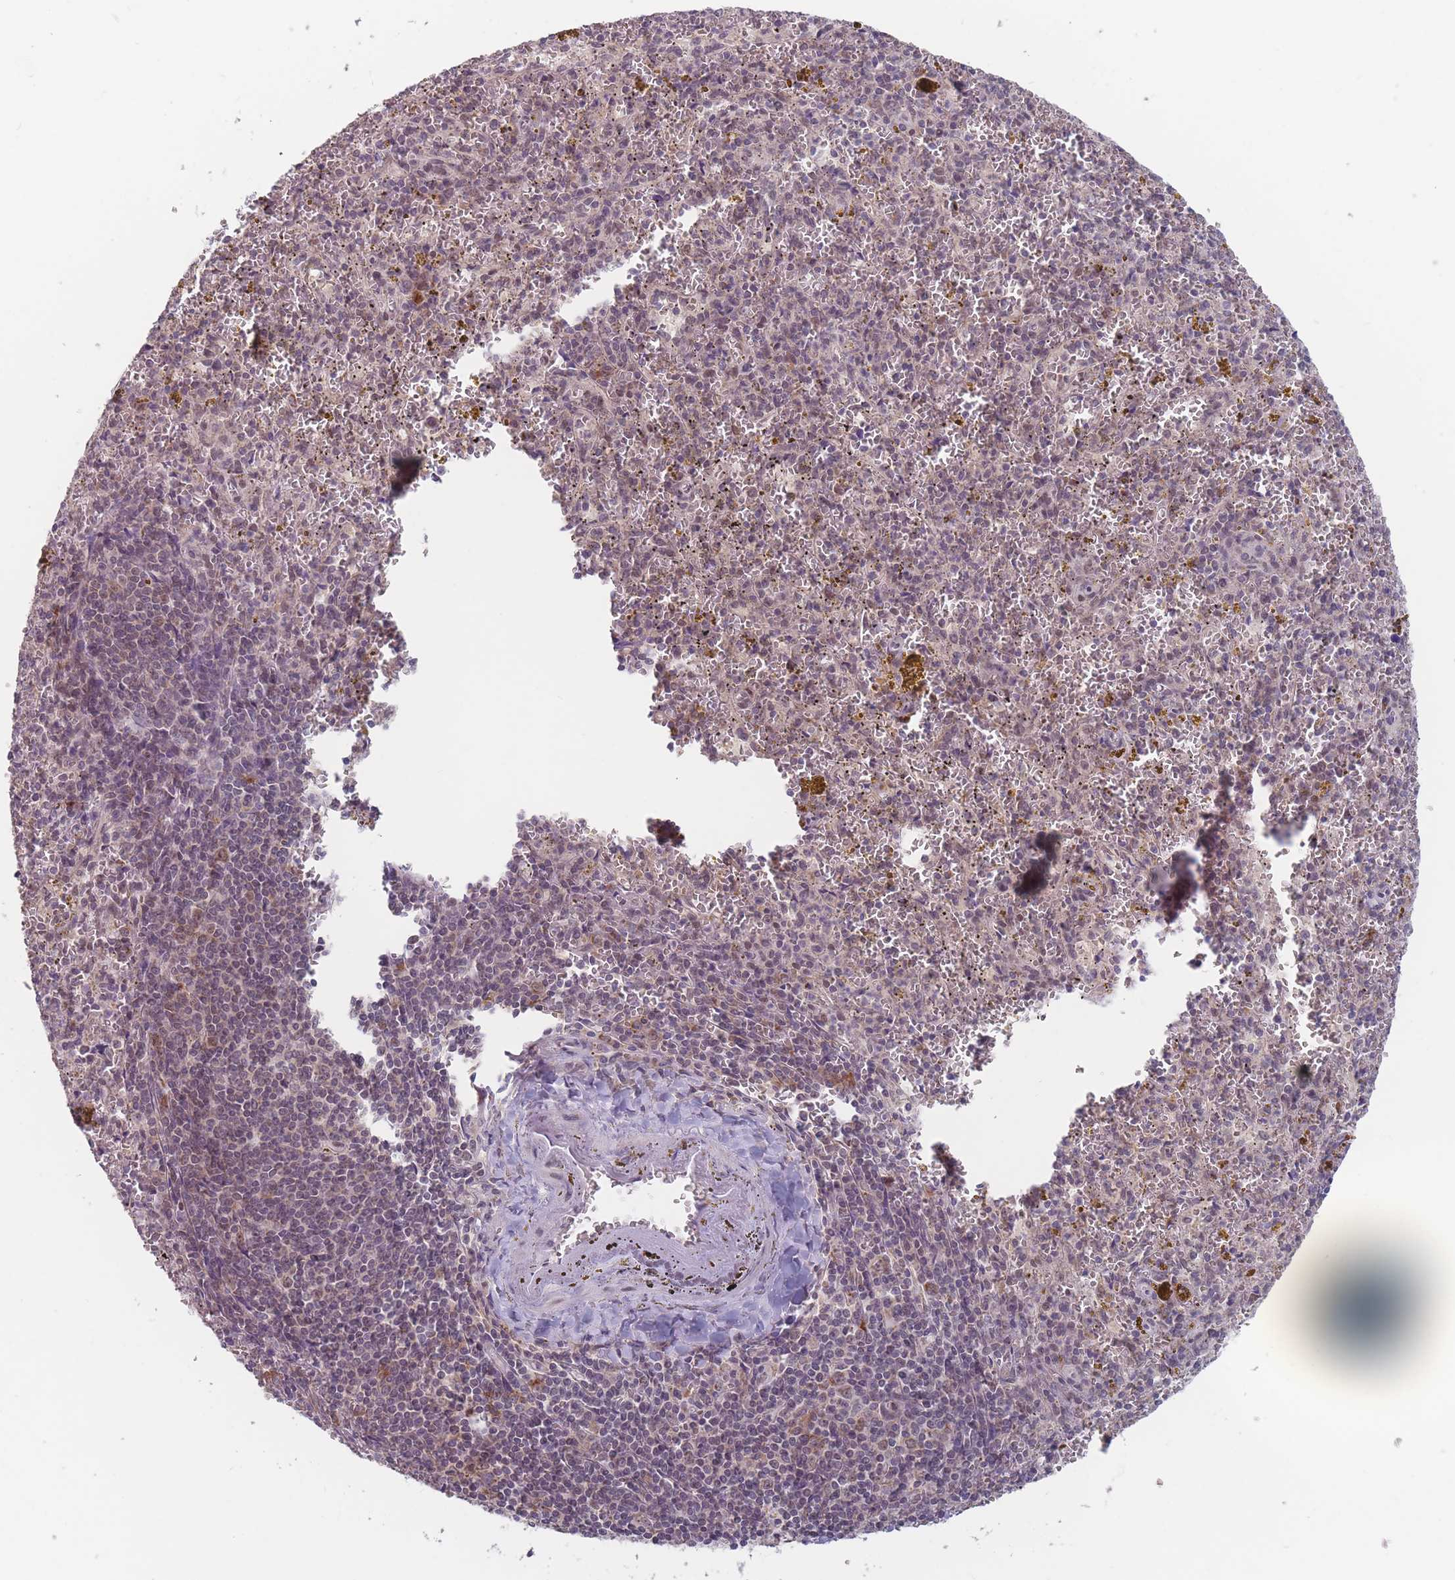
{"staining": {"intensity": "moderate", "quantity": "<25%", "location": "nuclear"}, "tissue": "spleen", "cell_type": "Cells in red pulp", "image_type": "normal", "snomed": [{"axis": "morphology", "description": "Normal tissue, NOS"}, {"axis": "topography", "description": "Spleen"}], "caption": "Spleen was stained to show a protein in brown. There is low levels of moderate nuclear staining in approximately <25% of cells in red pulp. (IHC, brightfield microscopy, high magnification).", "gene": "PEX7", "patient": {"sex": "male", "age": 57}}